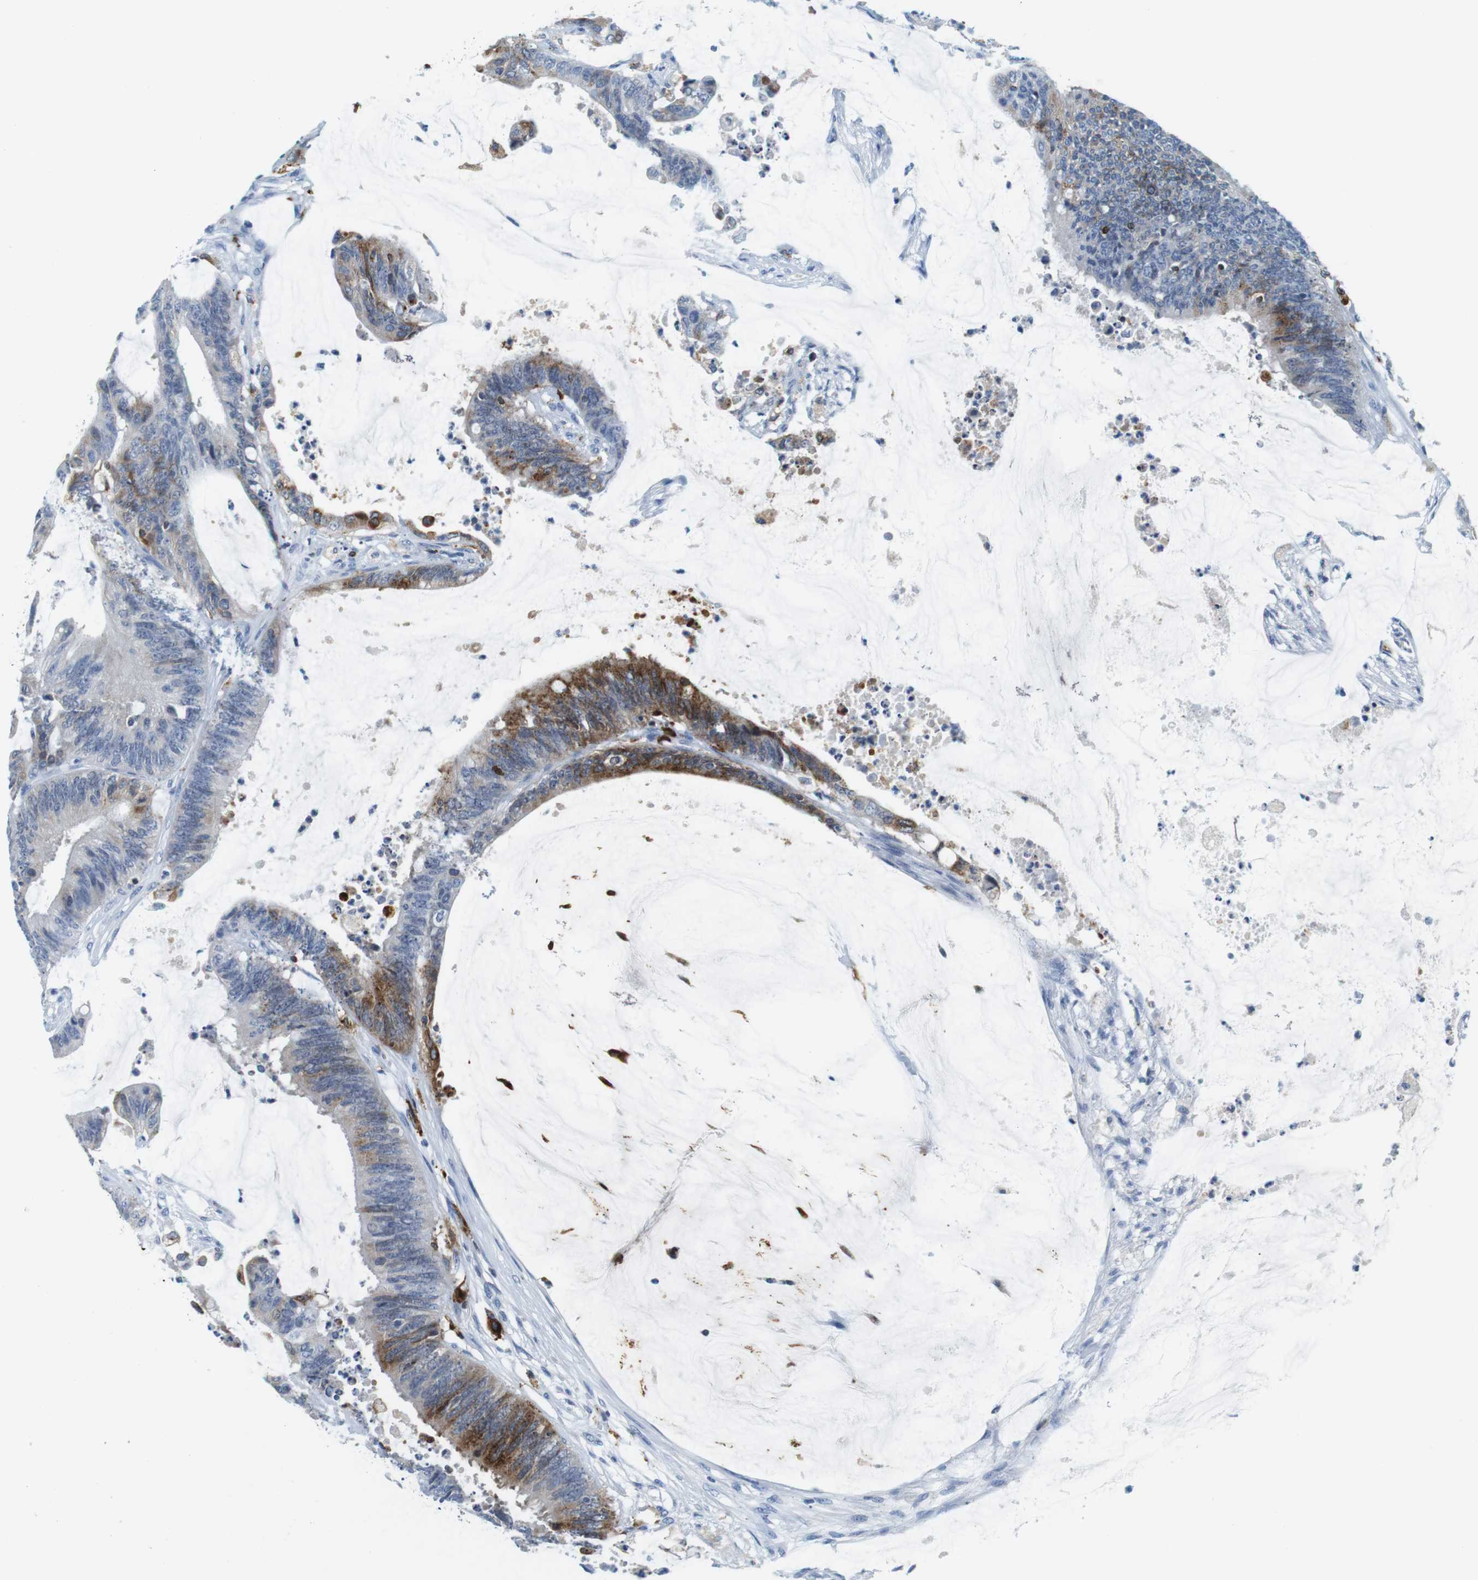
{"staining": {"intensity": "moderate", "quantity": "<25%", "location": "cytoplasmic/membranous"}, "tissue": "colorectal cancer", "cell_type": "Tumor cells", "image_type": "cancer", "snomed": [{"axis": "morphology", "description": "Adenocarcinoma, NOS"}, {"axis": "topography", "description": "Rectum"}], "caption": "Colorectal cancer (adenocarcinoma) stained with IHC exhibits moderate cytoplasmic/membranous staining in approximately <25% of tumor cells.", "gene": "CIITA", "patient": {"sex": "female", "age": 66}}